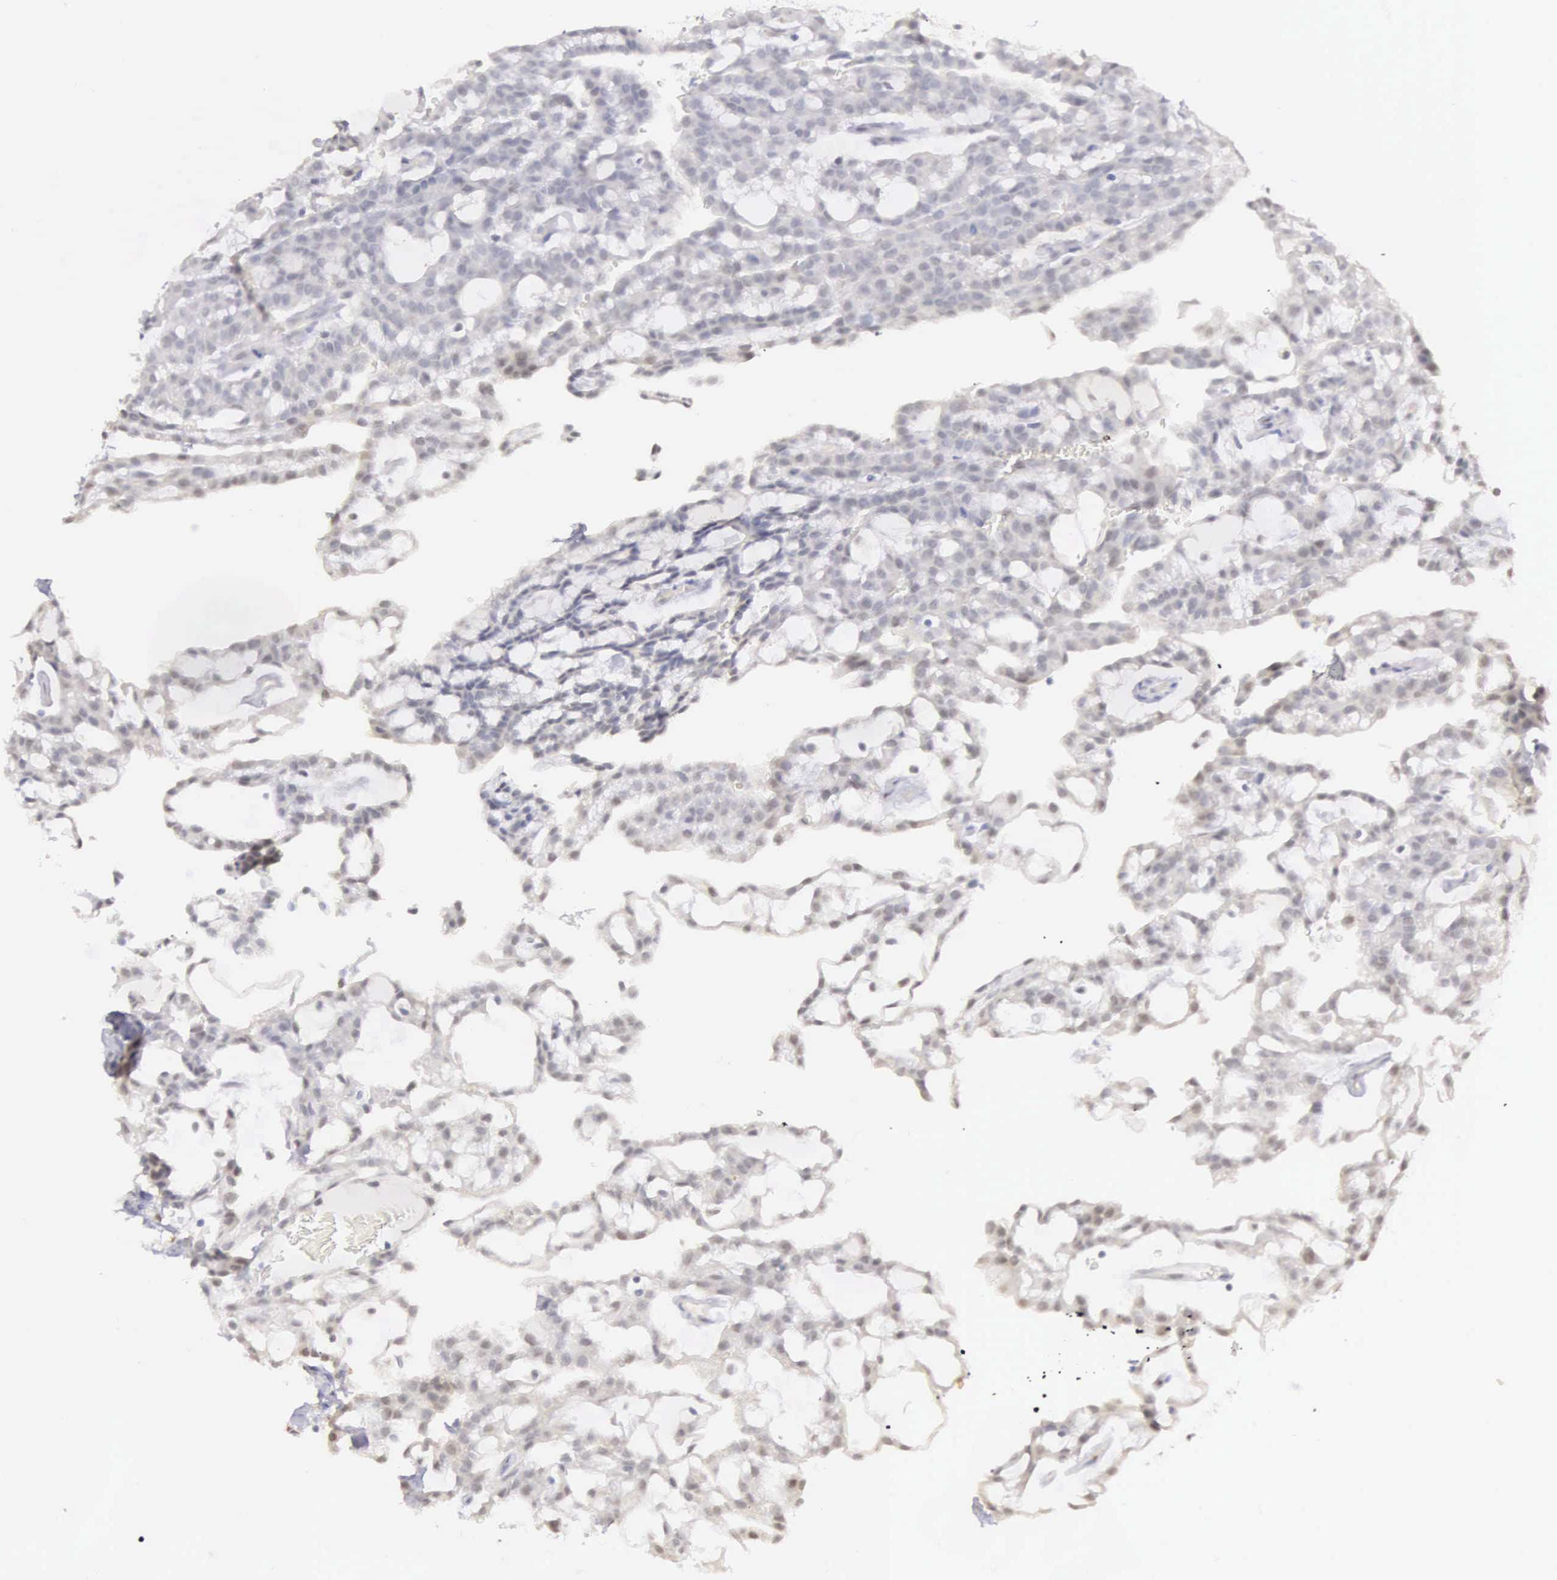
{"staining": {"intensity": "negative", "quantity": "none", "location": "none"}, "tissue": "renal cancer", "cell_type": "Tumor cells", "image_type": "cancer", "snomed": [{"axis": "morphology", "description": "Adenocarcinoma, NOS"}, {"axis": "topography", "description": "Kidney"}], "caption": "Protein analysis of renal adenocarcinoma shows no significant staining in tumor cells.", "gene": "UBA1", "patient": {"sex": "male", "age": 63}}